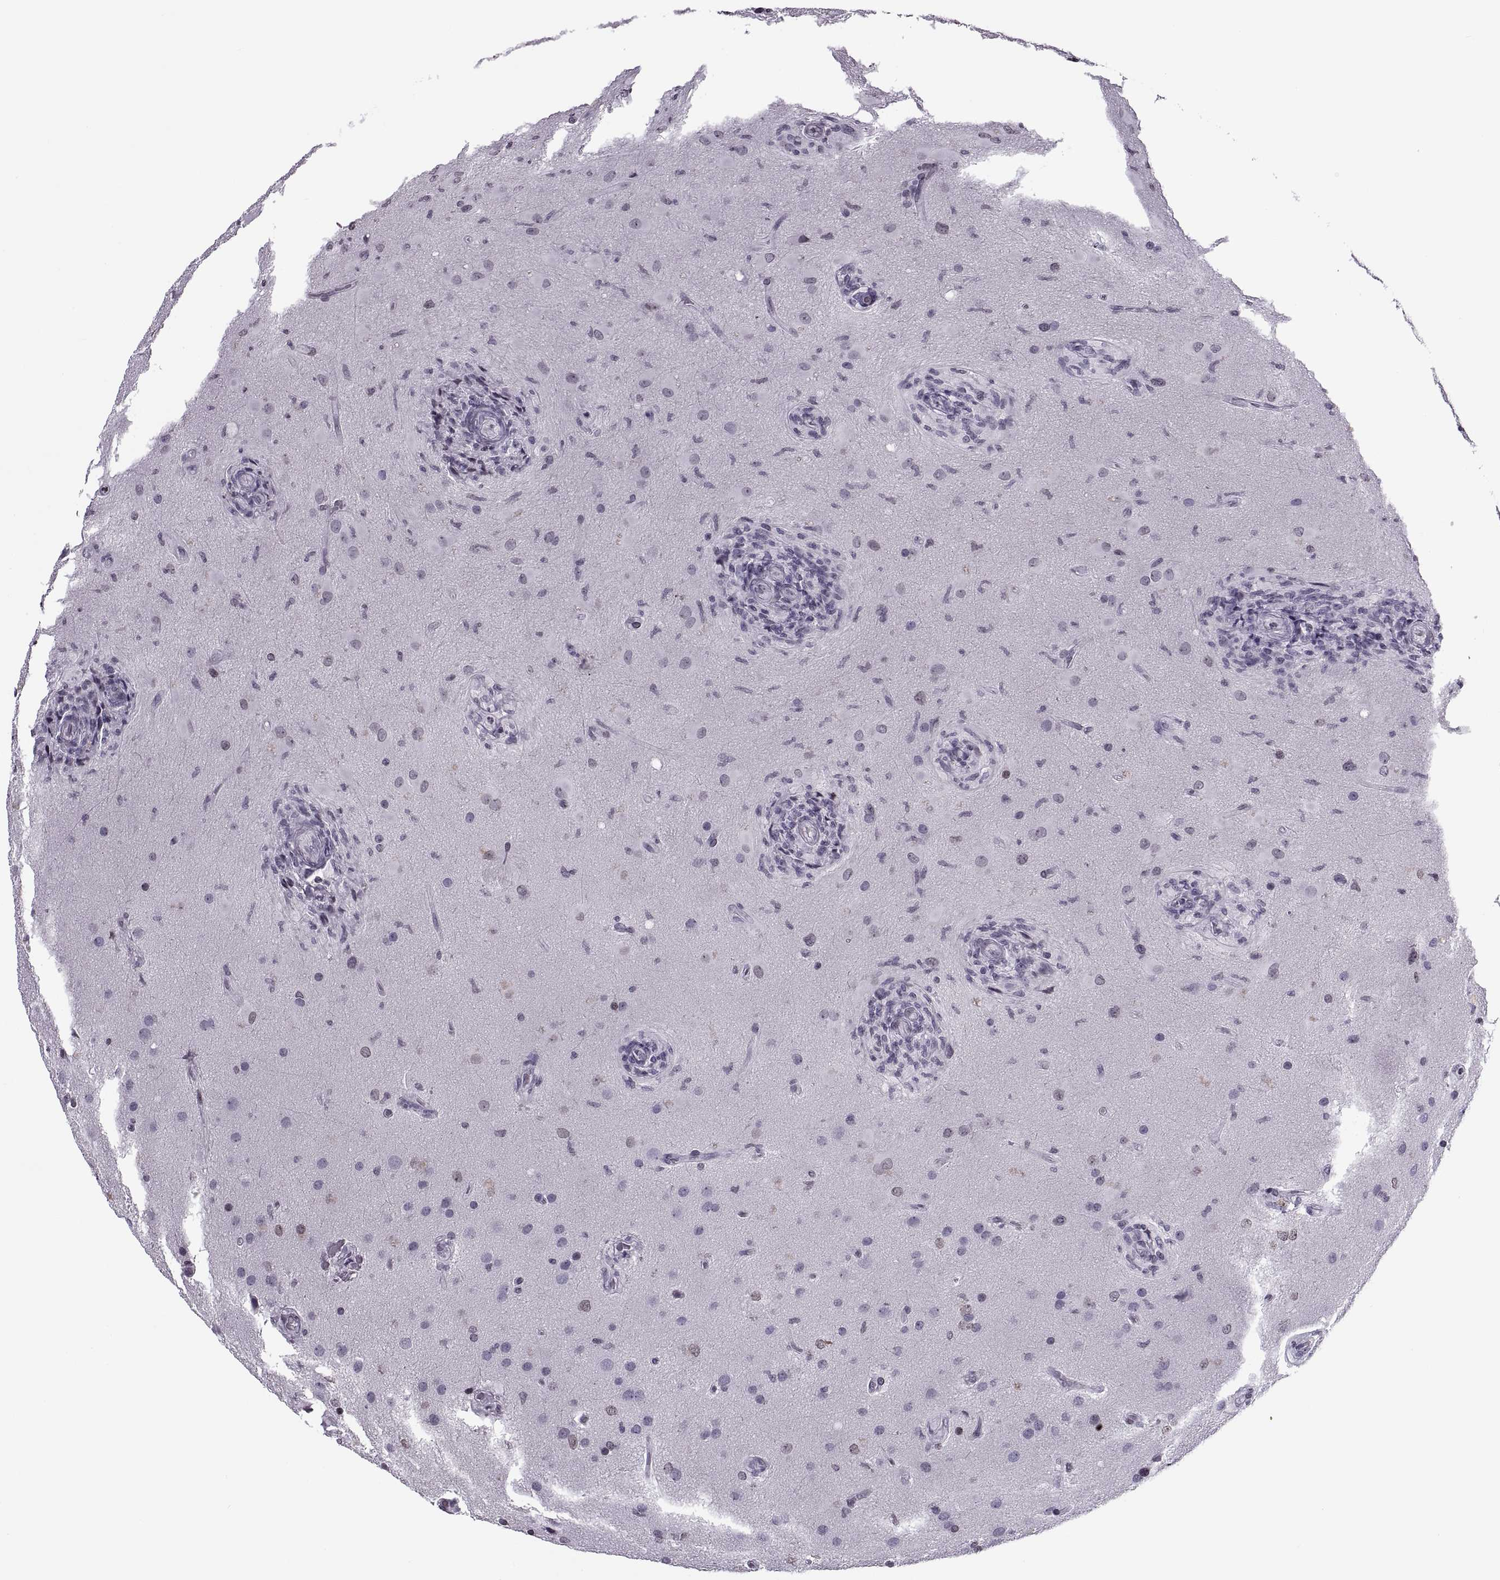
{"staining": {"intensity": "negative", "quantity": "none", "location": "none"}, "tissue": "glioma", "cell_type": "Tumor cells", "image_type": "cancer", "snomed": [{"axis": "morphology", "description": "Glioma, malignant, High grade"}, {"axis": "topography", "description": "Brain"}], "caption": "This is an IHC histopathology image of glioma. There is no staining in tumor cells.", "gene": "H1-8", "patient": {"sex": "male", "age": 68}}